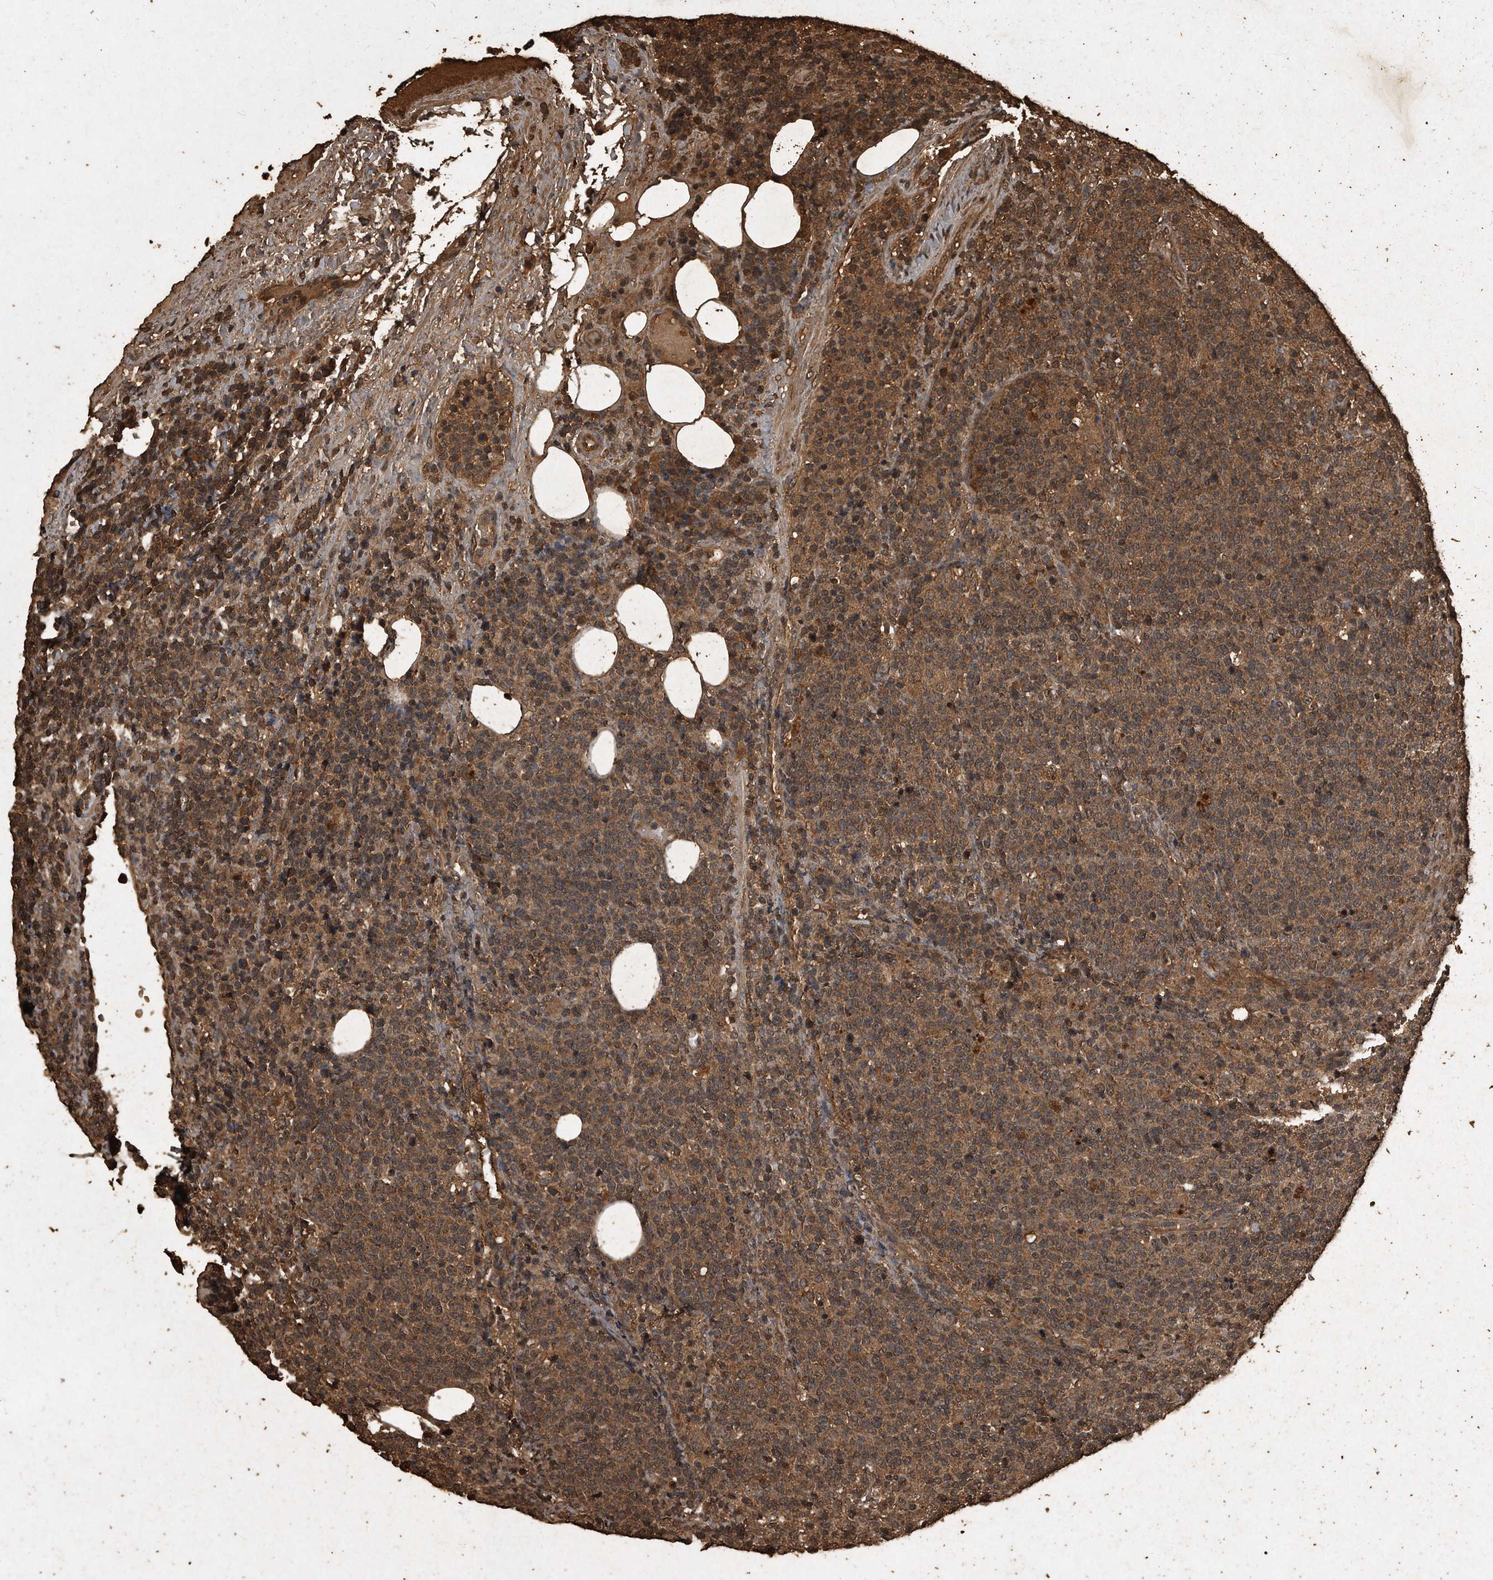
{"staining": {"intensity": "moderate", "quantity": "25%-75%", "location": "cytoplasmic/membranous"}, "tissue": "lymphoma", "cell_type": "Tumor cells", "image_type": "cancer", "snomed": [{"axis": "morphology", "description": "Malignant lymphoma, non-Hodgkin's type, High grade"}, {"axis": "topography", "description": "Lymph node"}], "caption": "High-grade malignant lymphoma, non-Hodgkin's type stained with DAB immunohistochemistry demonstrates medium levels of moderate cytoplasmic/membranous staining in approximately 25%-75% of tumor cells.", "gene": "CFLAR", "patient": {"sex": "male", "age": 61}}